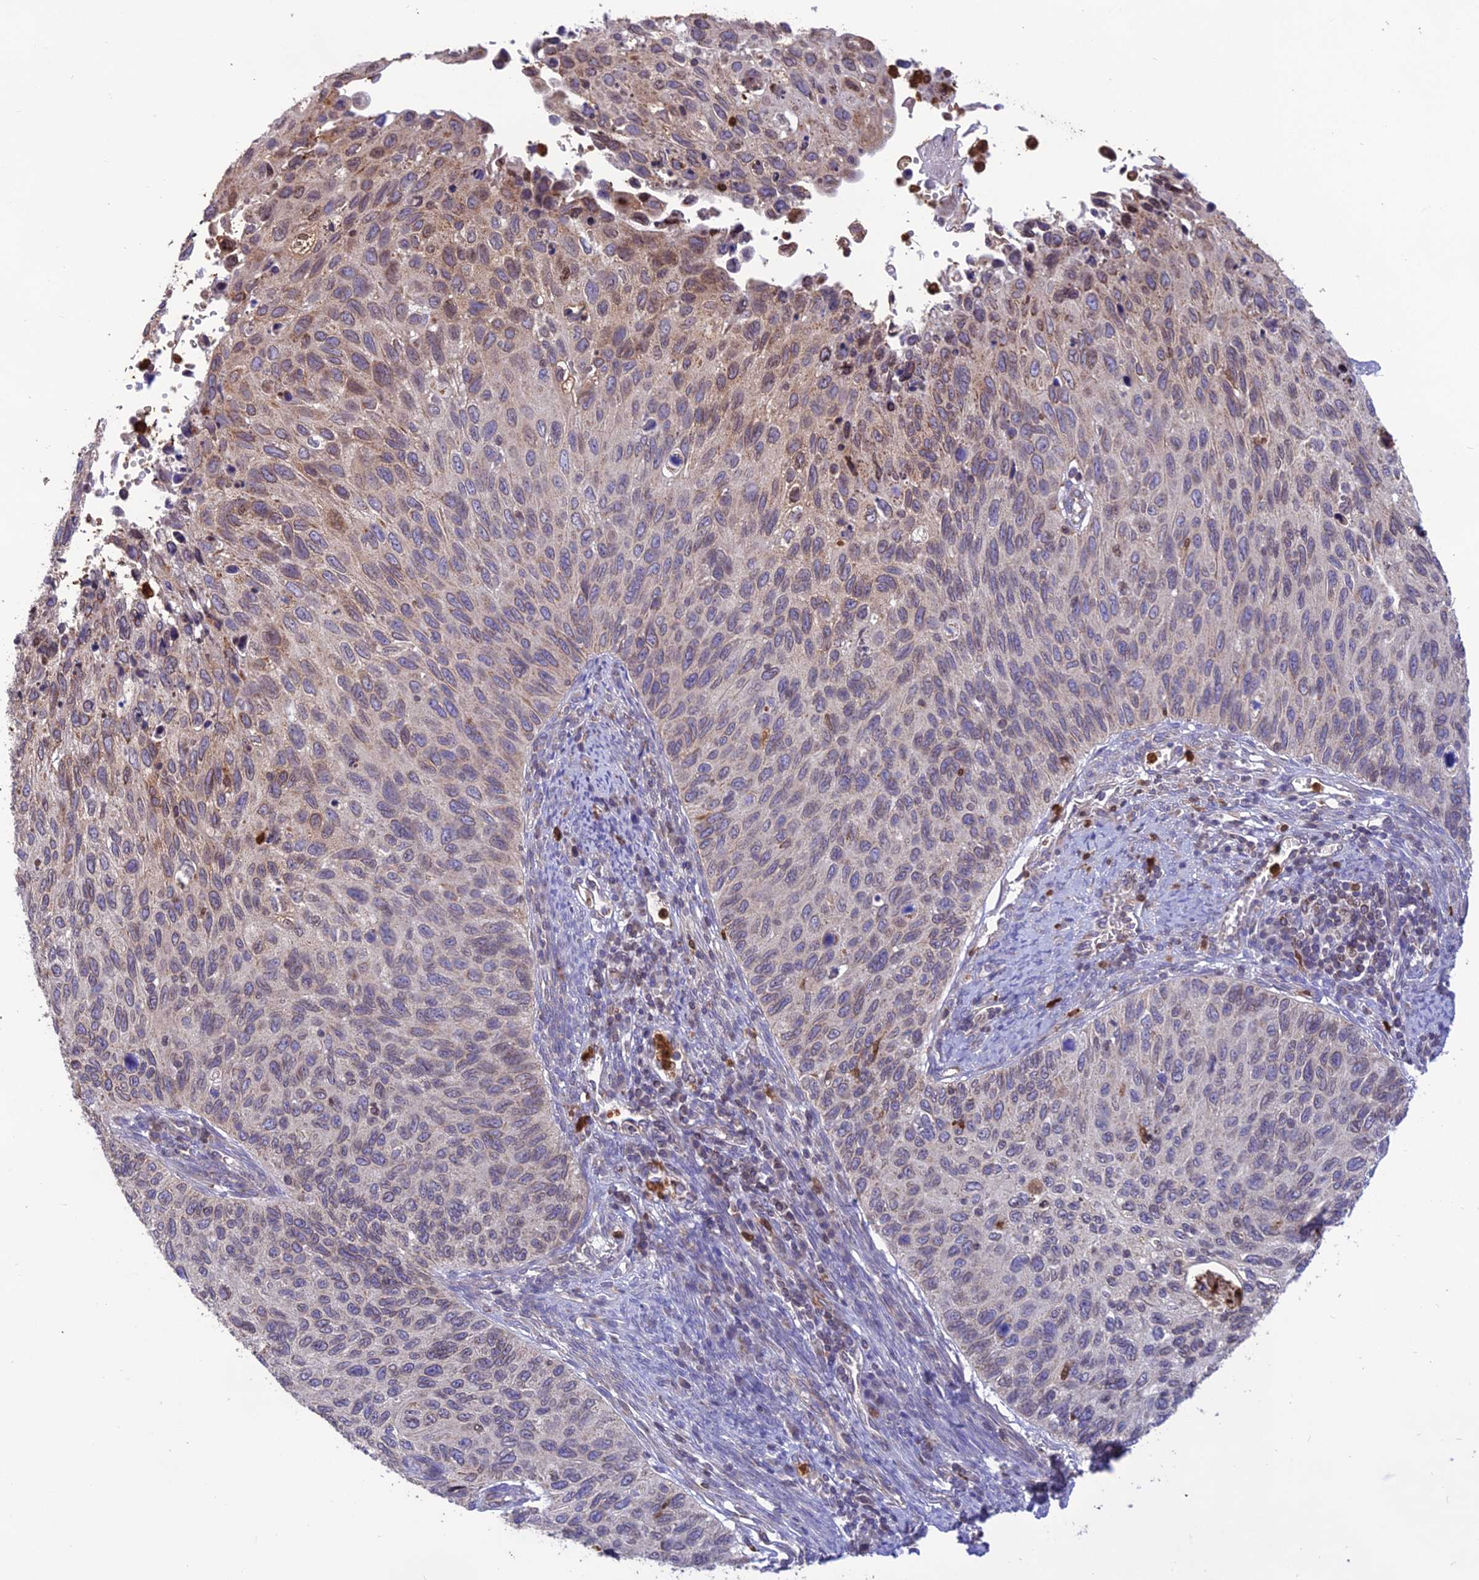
{"staining": {"intensity": "weak", "quantity": "25%-75%", "location": "cytoplasmic/membranous"}, "tissue": "cervical cancer", "cell_type": "Tumor cells", "image_type": "cancer", "snomed": [{"axis": "morphology", "description": "Squamous cell carcinoma, NOS"}, {"axis": "topography", "description": "Cervix"}], "caption": "This photomicrograph reveals IHC staining of human squamous cell carcinoma (cervical), with low weak cytoplasmic/membranous staining in about 25%-75% of tumor cells.", "gene": "PKHD1L1", "patient": {"sex": "female", "age": 70}}